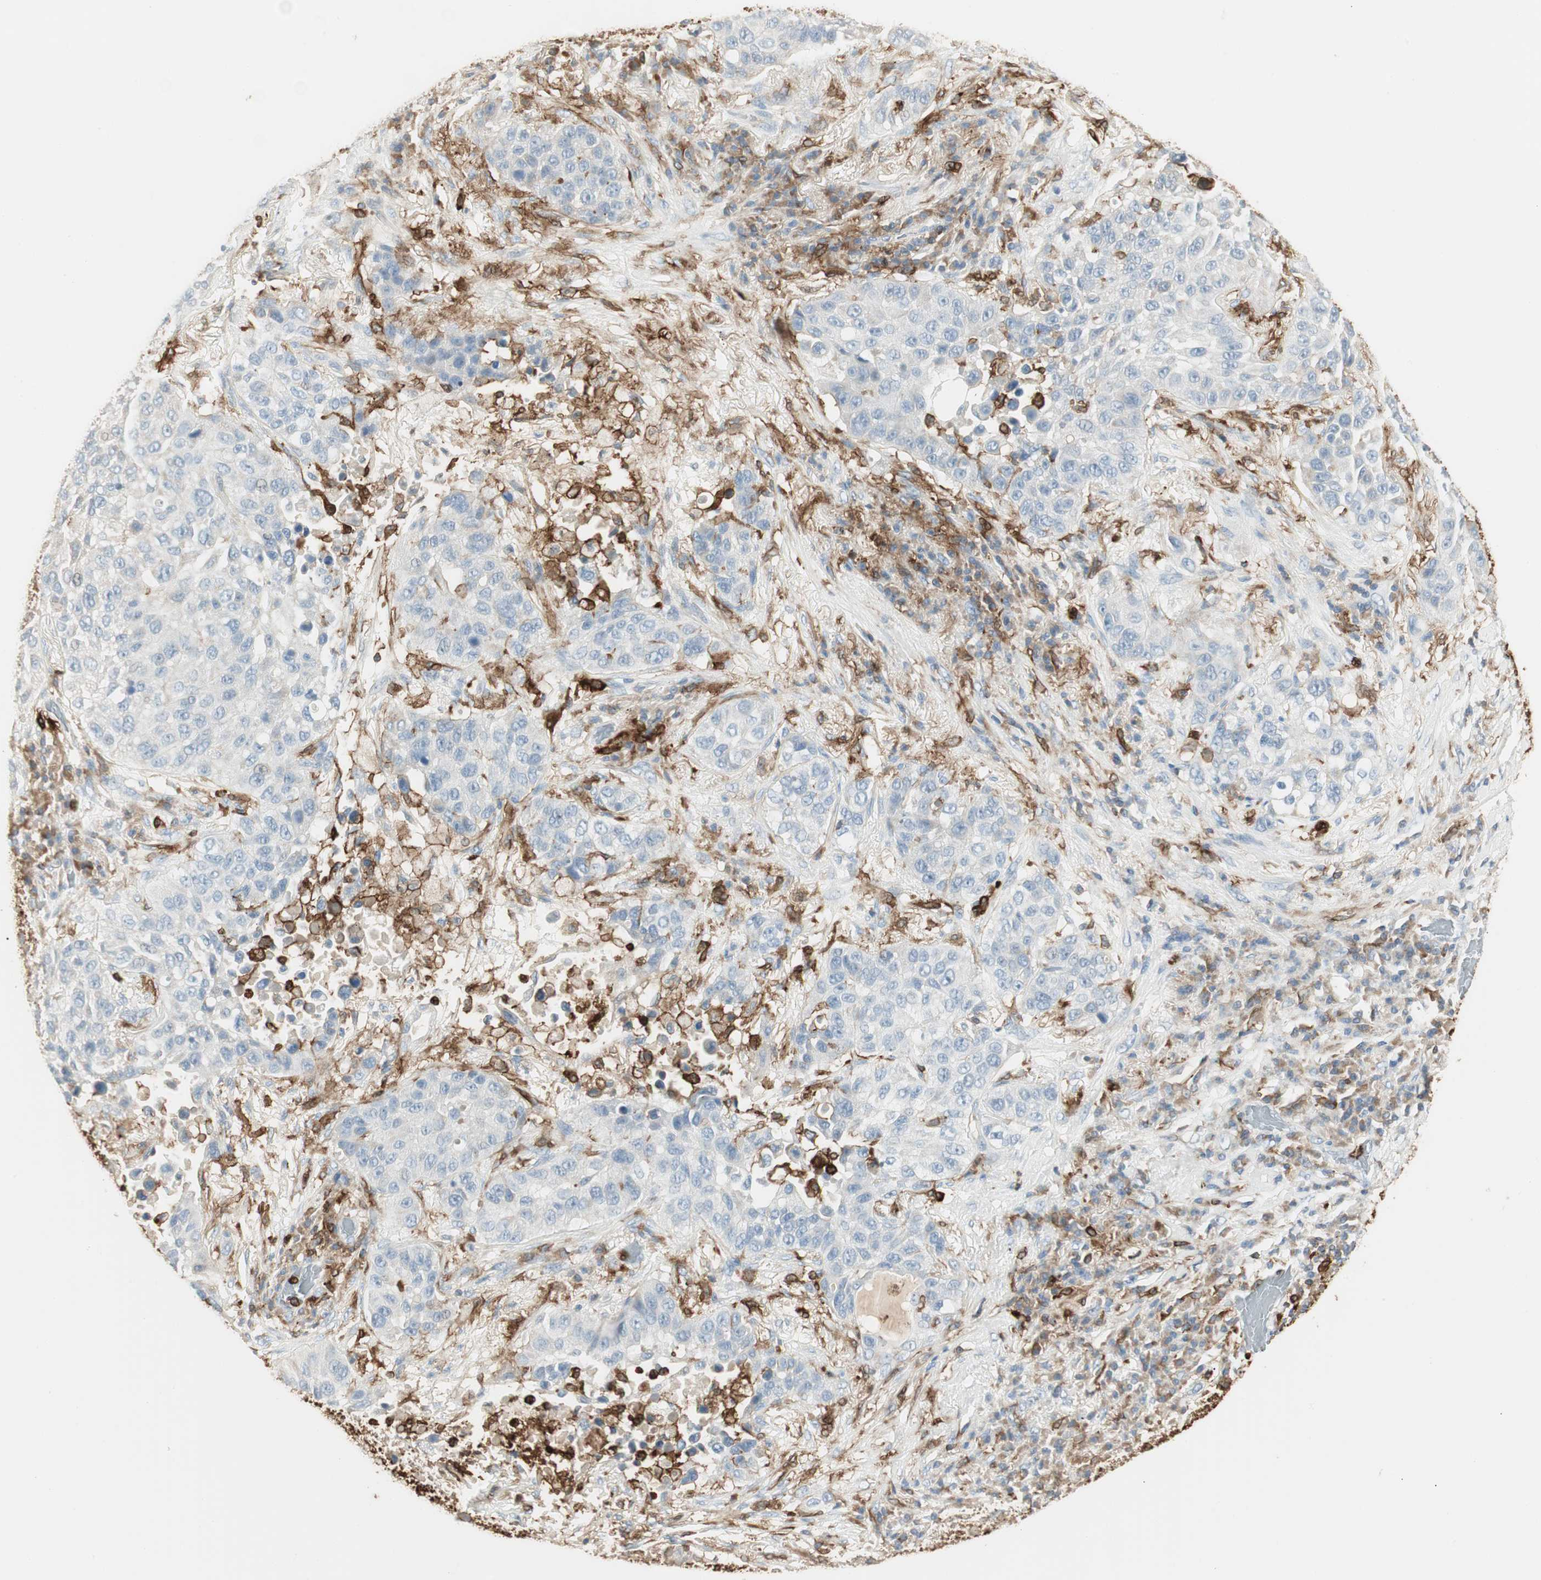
{"staining": {"intensity": "negative", "quantity": "none", "location": "none"}, "tissue": "lung cancer", "cell_type": "Tumor cells", "image_type": "cancer", "snomed": [{"axis": "morphology", "description": "Squamous cell carcinoma, NOS"}, {"axis": "topography", "description": "Lung"}], "caption": "Immunohistochemical staining of lung squamous cell carcinoma displays no significant staining in tumor cells.", "gene": "ITGB2", "patient": {"sex": "male", "age": 57}}